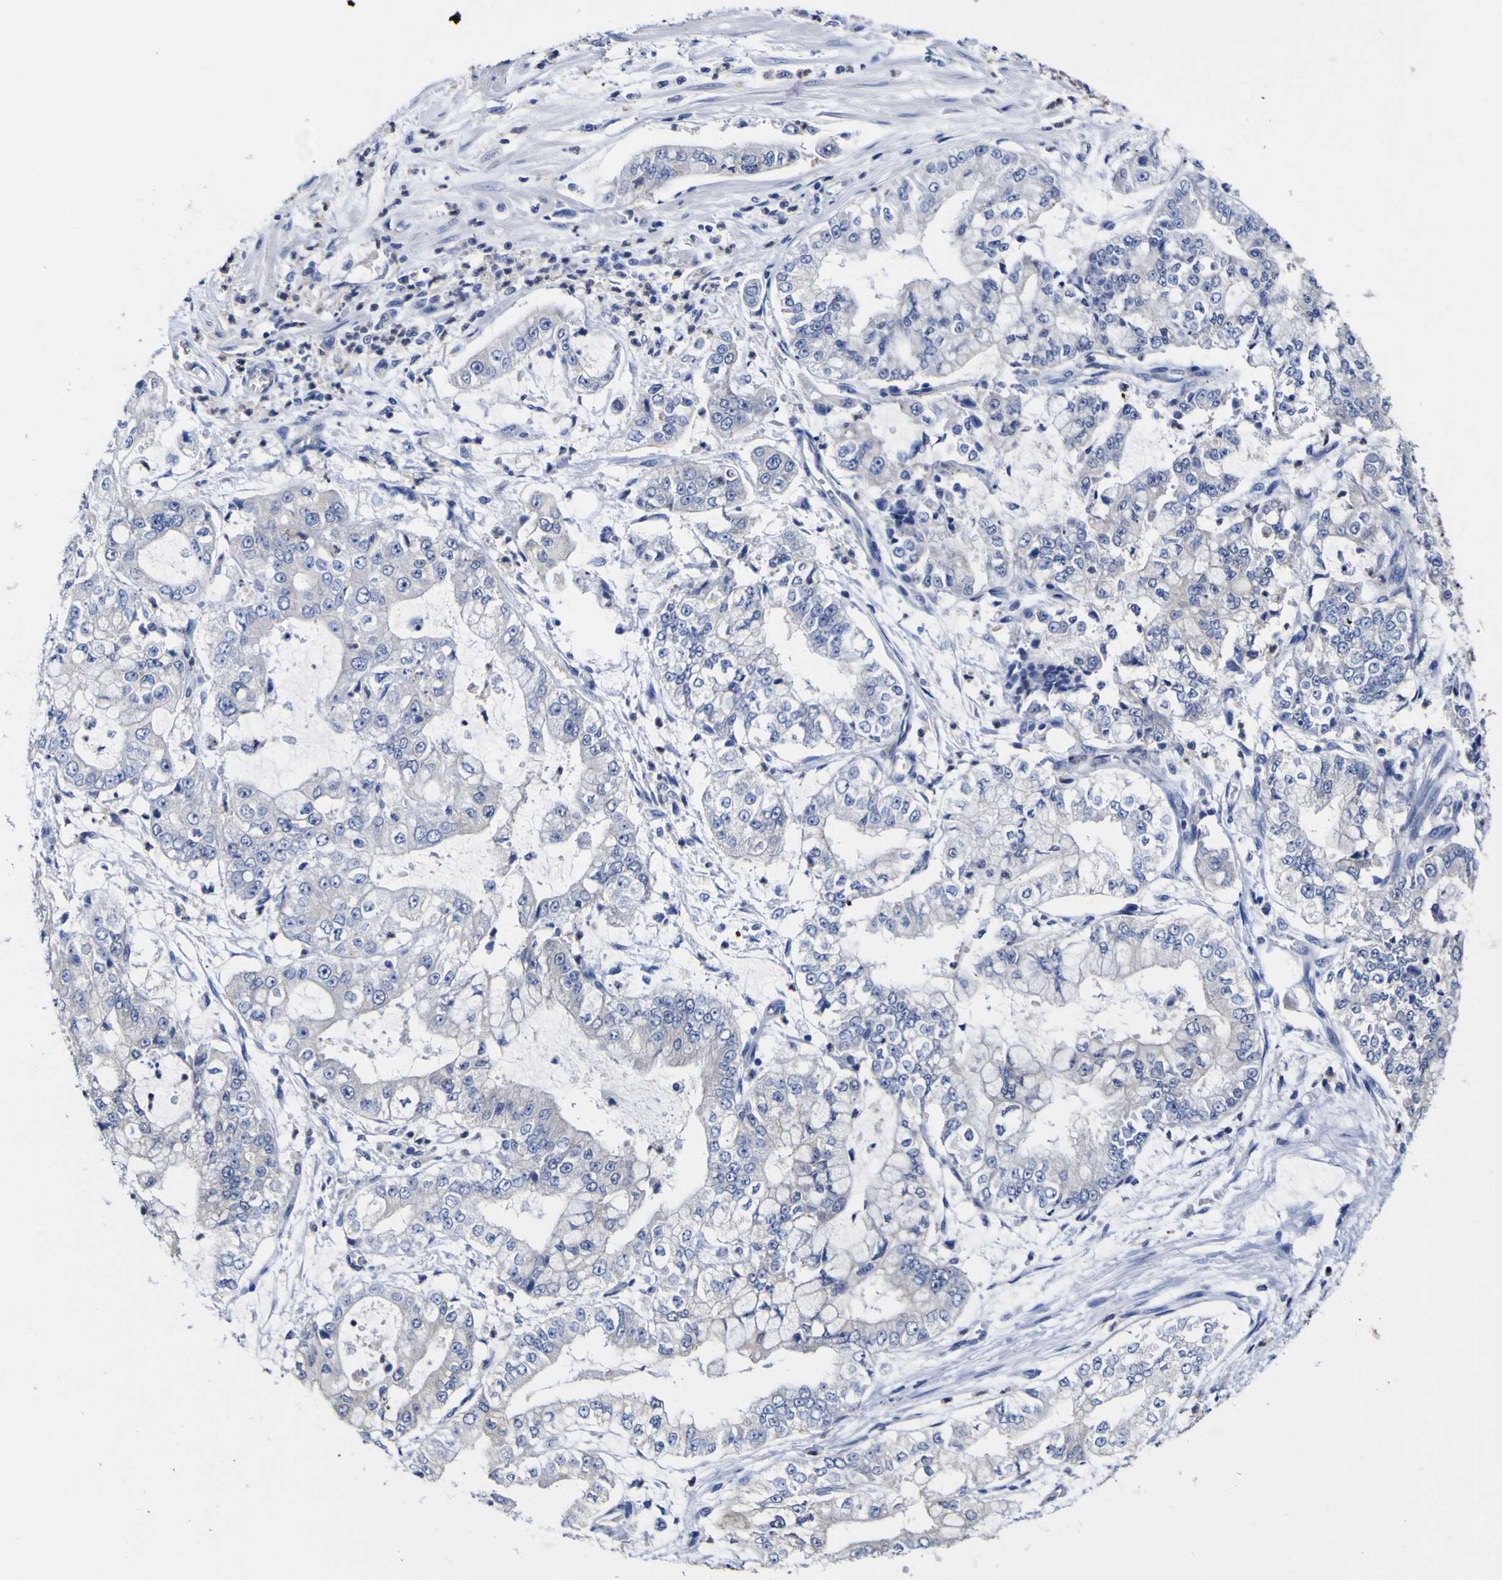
{"staining": {"intensity": "negative", "quantity": "none", "location": "none"}, "tissue": "stomach cancer", "cell_type": "Tumor cells", "image_type": "cancer", "snomed": [{"axis": "morphology", "description": "Adenocarcinoma, NOS"}, {"axis": "topography", "description": "Stomach"}], "caption": "Human stomach cancer (adenocarcinoma) stained for a protein using immunohistochemistry (IHC) displays no staining in tumor cells.", "gene": "CASP6", "patient": {"sex": "male", "age": 76}}